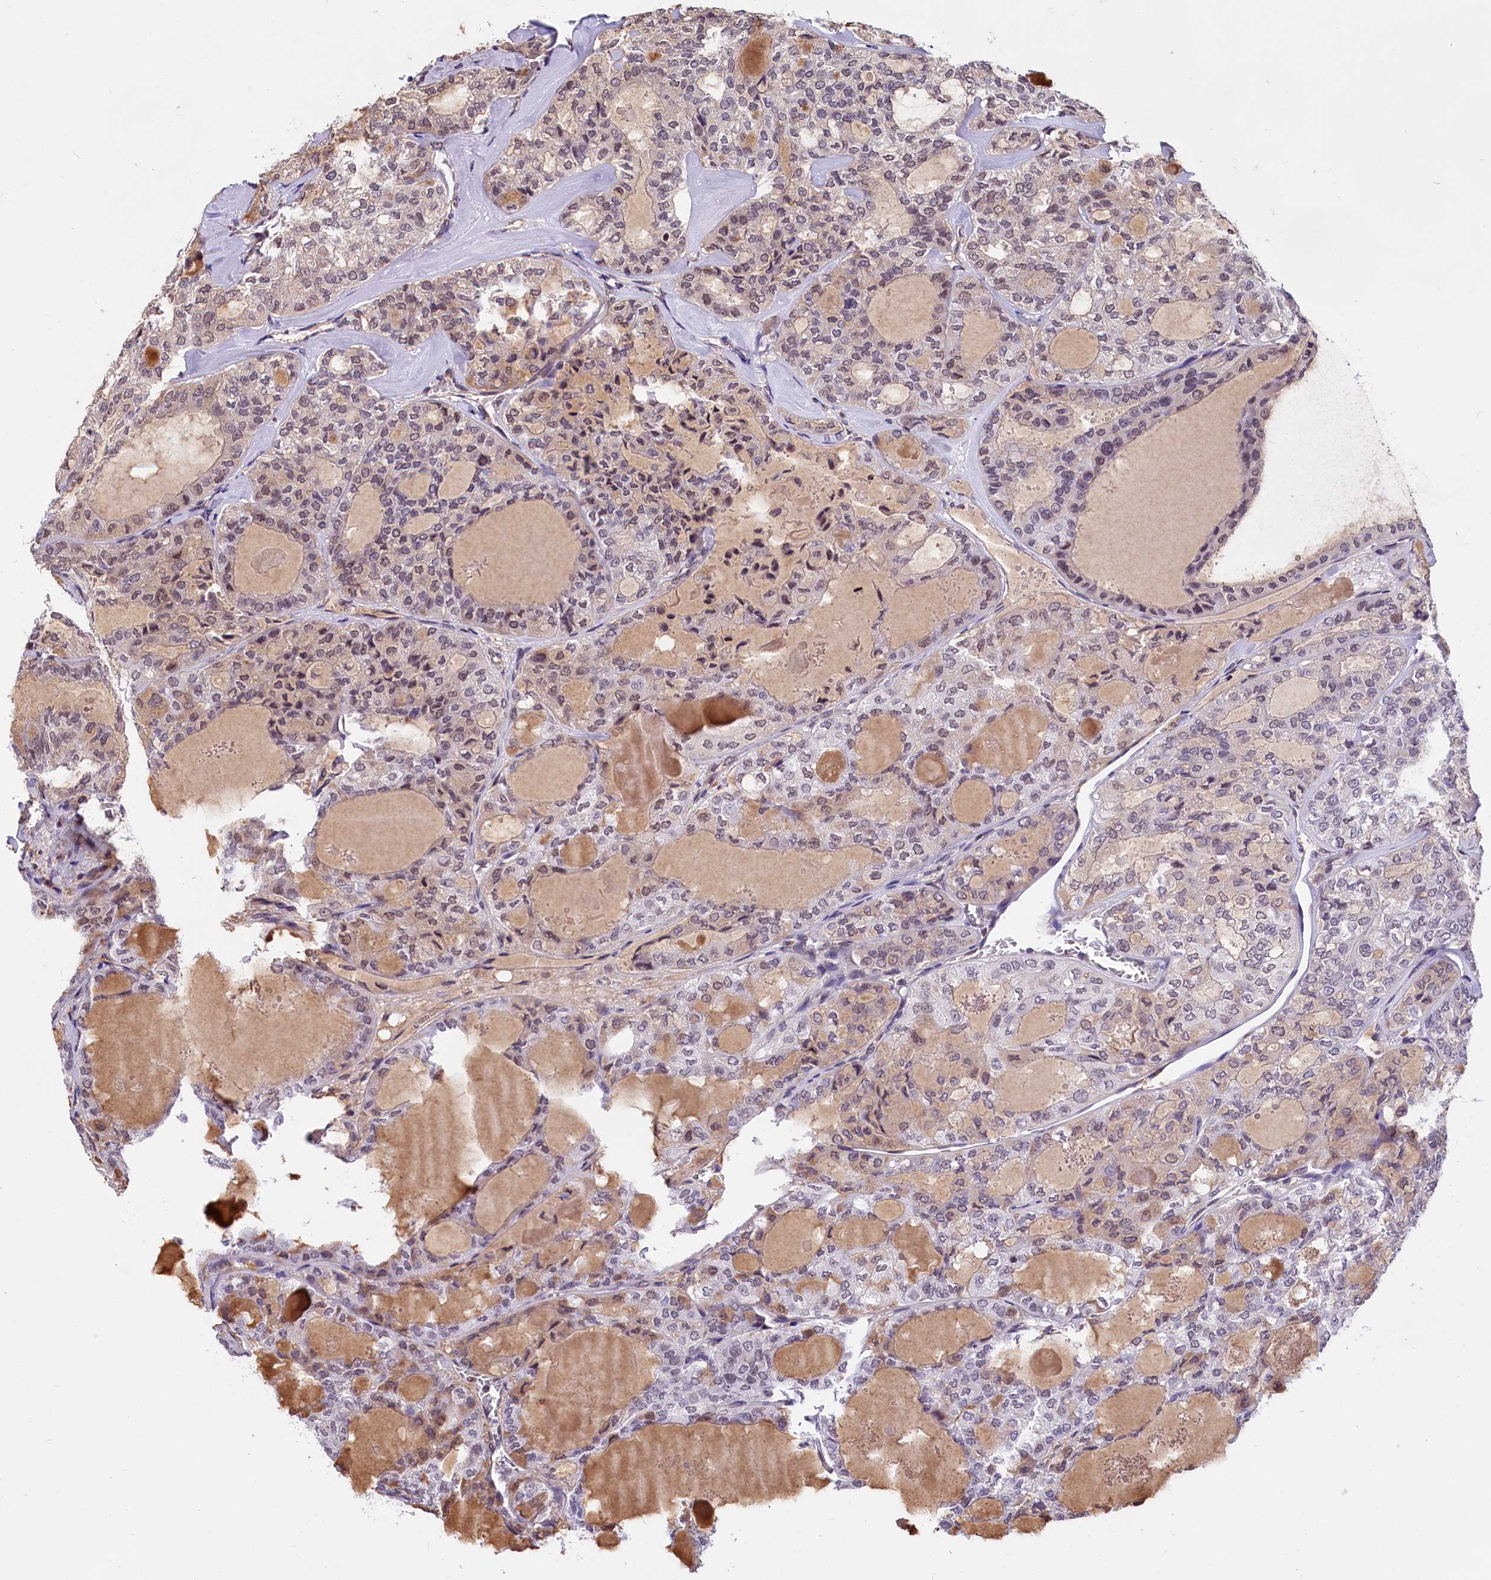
{"staining": {"intensity": "weak", "quantity": "<25%", "location": "nuclear"}, "tissue": "thyroid cancer", "cell_type": "Tumor cells", "image_type": "cancer", "snomed": [{"axis": "morphology", "description": "Follicular adenoma carcinoma, NOS"}, {"axis": "topography", "description": "Thyroid gland"}], "caption": "Thyroid follicular adenoma carcinoma was stained to show a protein in brown. There is no significant staining in tumor cells. Nuclei are stained in blue.", "gene": "ZC3H4", "patient": {"sex": "male", "age": 75}}